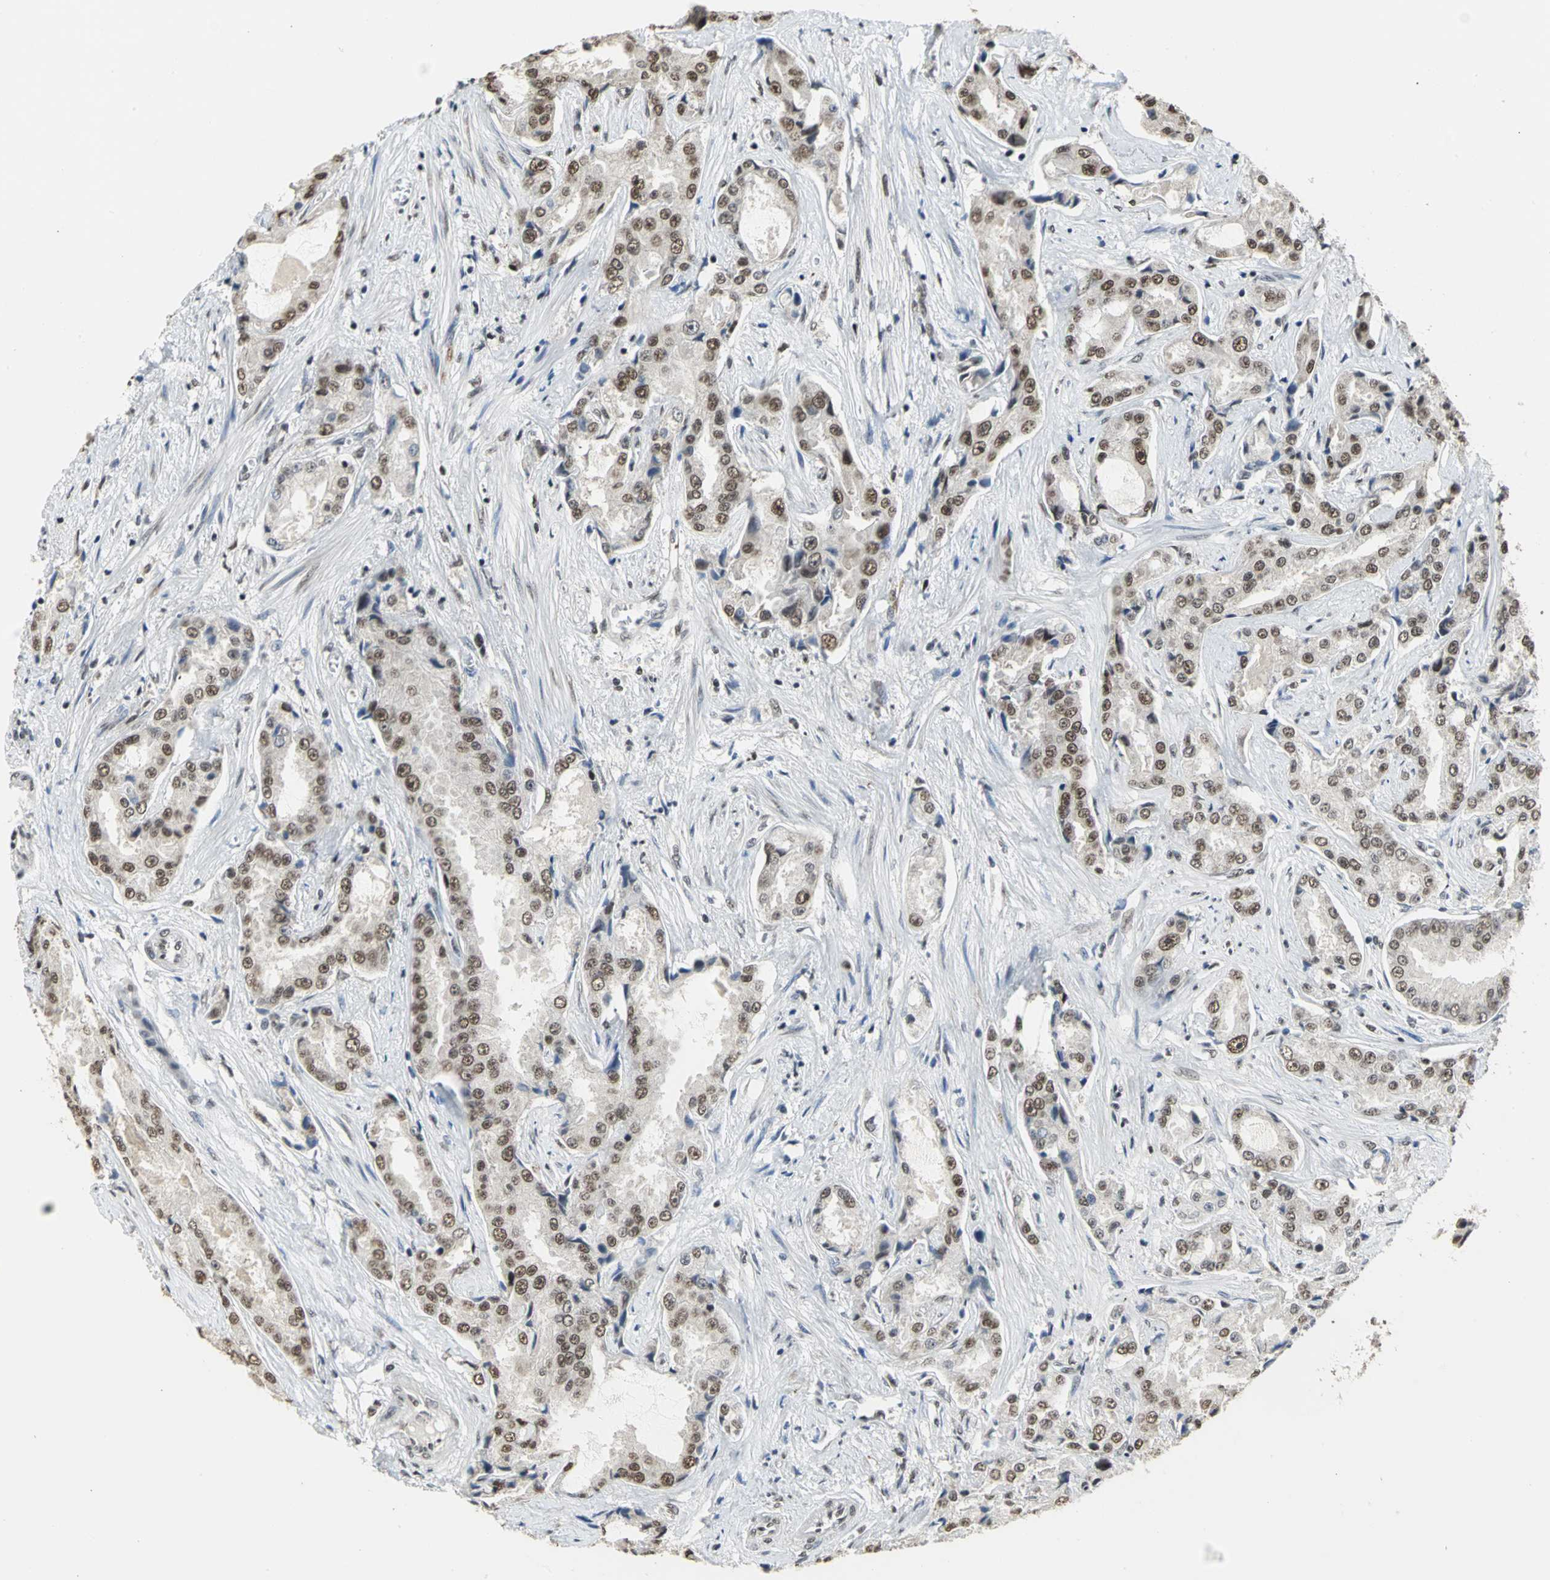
{"staining": {"intensity": "strong", "quantity": ">75%", "location": "nuclear"}, "tissue": "prostate cancer", "cell_type": "Tumor cells", "image_type": "cancer", "snomed": [{"axis": "morphology", "description": "Adenocarcinoma, High grade"}, {"axis": "topography", "description": "Prostate"}], "caption": "IHC photomicrograph of prostate cancer (adenocarcinoma (high-grade)) stained for a protein (brown), which exhibits high levels of strong nuclear positivity in approximately >75% of tumor cells.", "gene": "CCDC88C", "patient": {"sex": "male", "age": 73}}